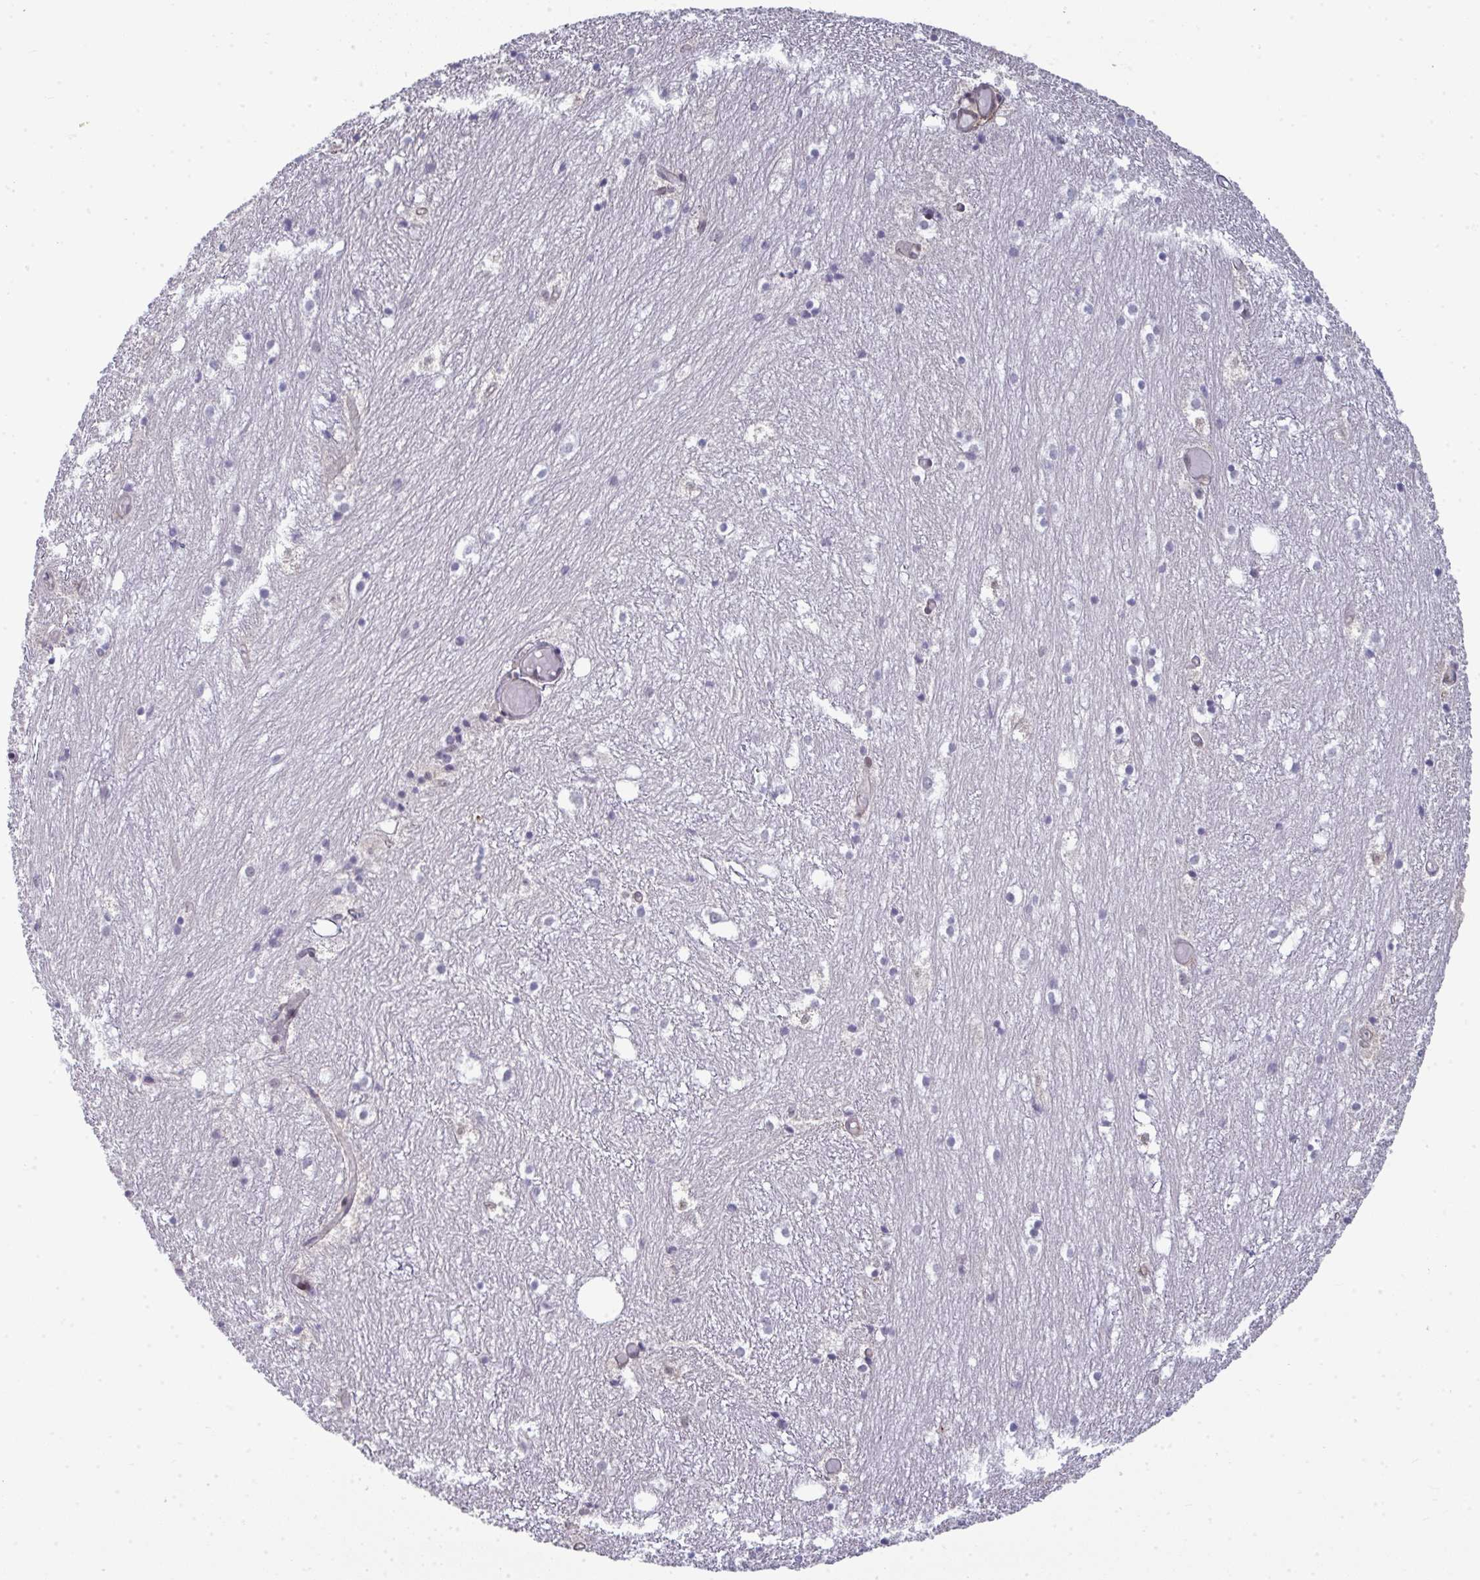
{"staining": {"intensity": "negative", "quantity": "none", "location": "none"}, "tissue": "hippocampus", "cell_type": "Glial cells", "image_type": "normal", "snomed": [{"axis": "morphology", "description": "Normal tissue, NOS"}, {"axis": "topography", "description": "Hippocampus"}], "caption": "An IHC micrograph of unremarkable hippocampus is shown. There is no staining in glial cells of hippocampus. (Stains: DAB (3,3'-diaminobenzidine) IHC with hematoxylin counter stain, Microscopy: brightfield microscopy at high magnification).", "gene": "ATF1", "patient": {"sex": "female", "age": 52}}